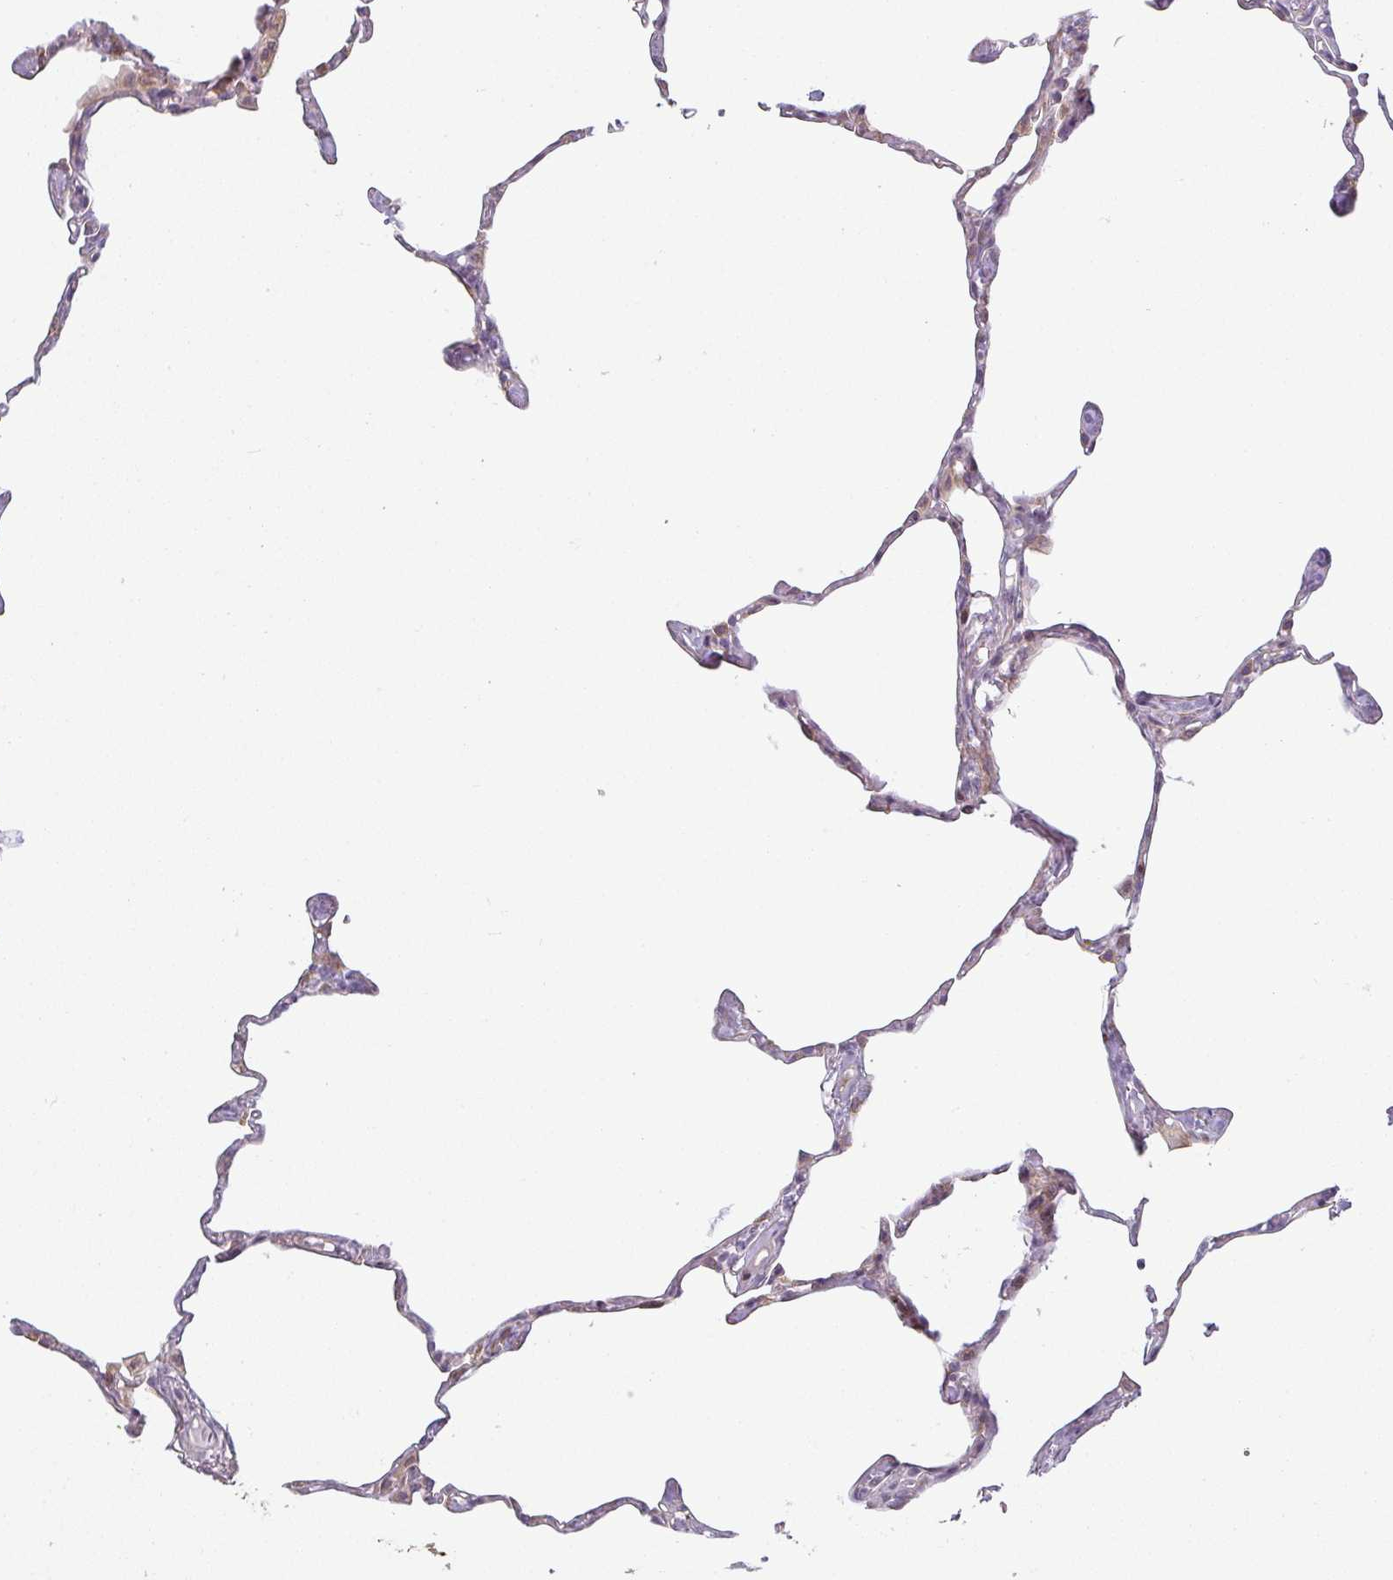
{"staining": {"intensity": "negative", "quantity": "none", "location": "none"}, "tissue": "lung", "cell_type": "Alveolar cells", "image_type": "normal", "snomed": [{"axis": "morphology", "description": "Normal tissue, NOS"}, {"axis": "topography", "description": "Lung"}], "caption": "Alveolar cells show no significant protein positivity in benign lung. Brightfield microscopy of immunohistochemistry stained with DAB (3,3'-diaminobenzidine) (brown) and hematoxylin (blue), captured at high magnification.", "gene": "CCDC144A", "patient": {"sex": "male", "age": 65}}